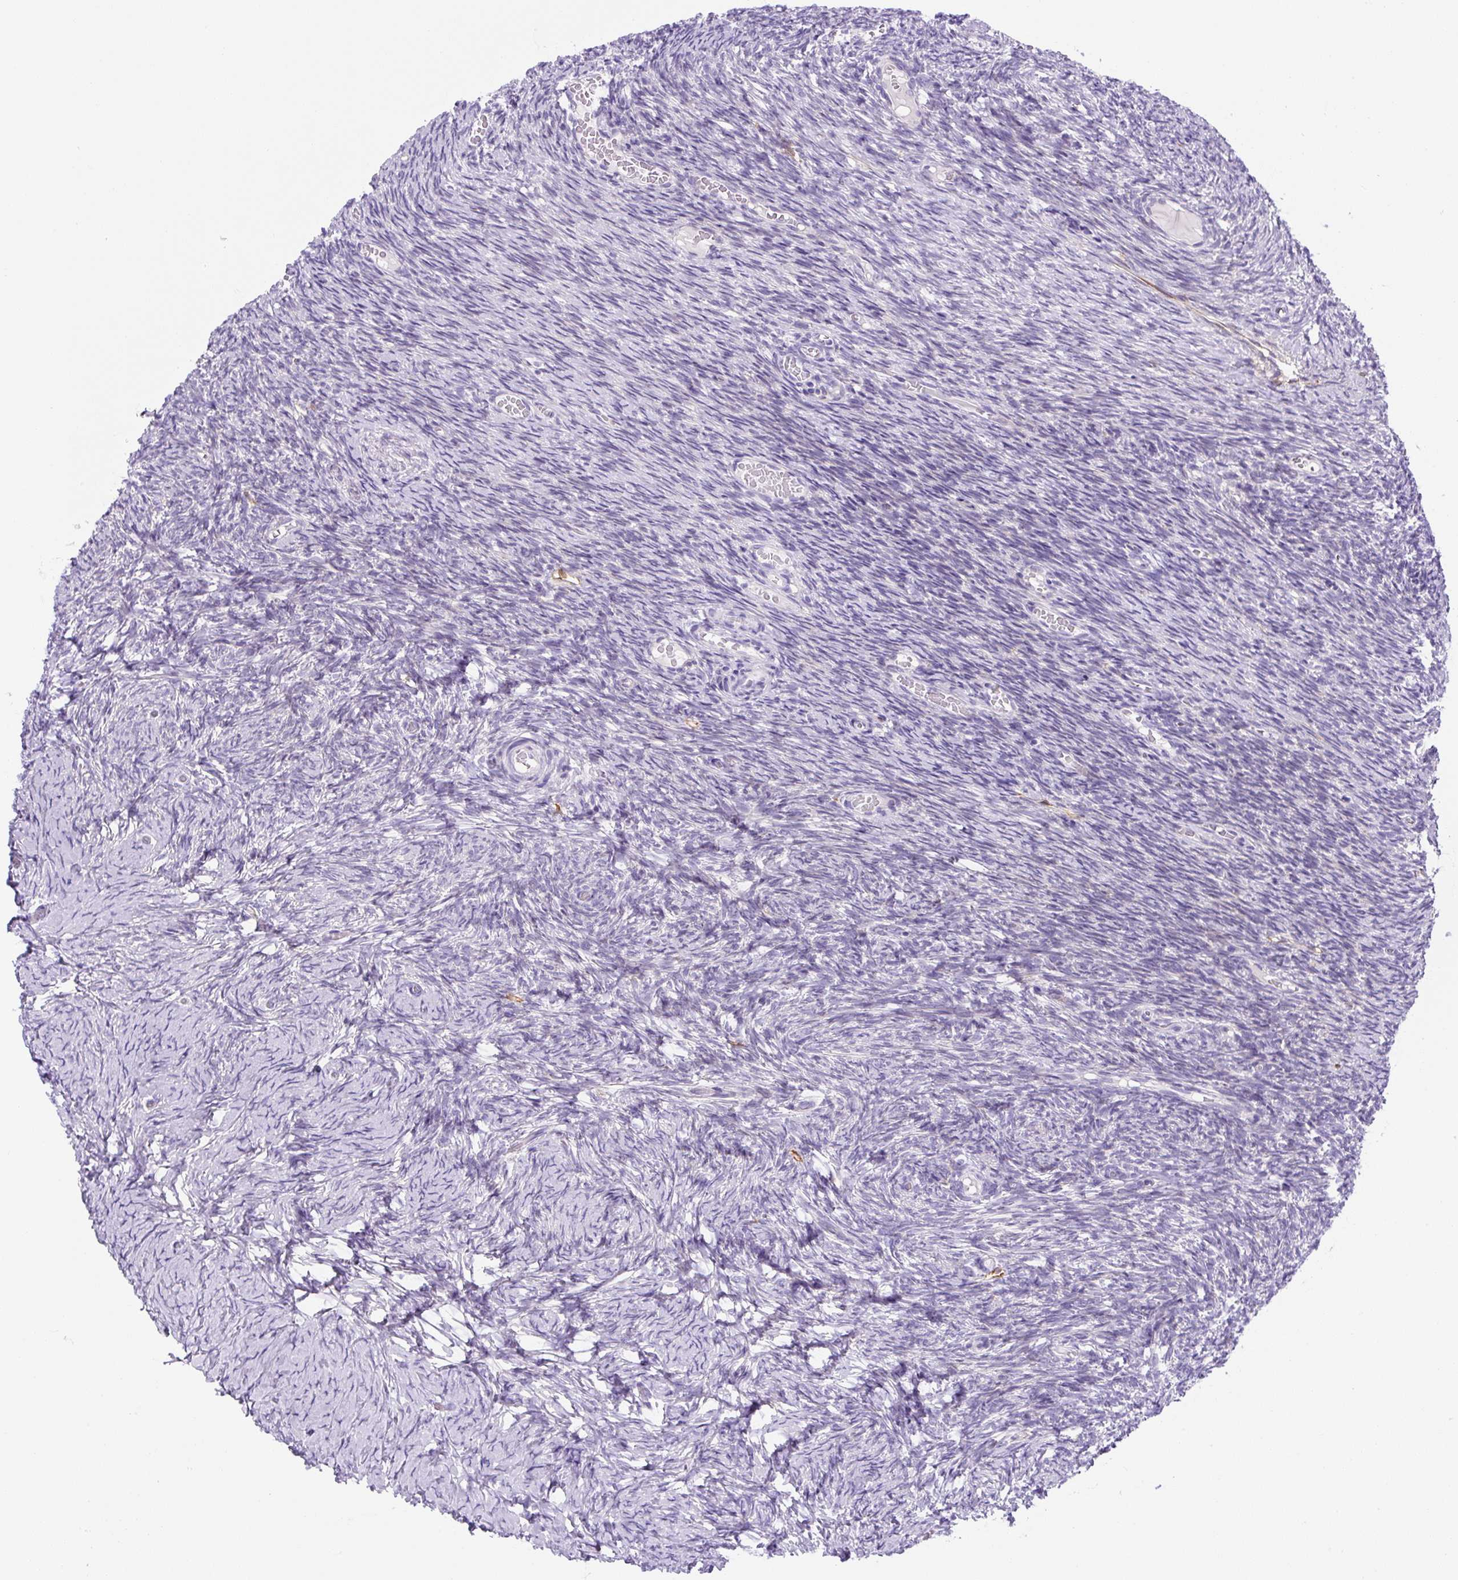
{"staining": {"intensity": "moderate", "quantity": ">75%", "location": "cytoplasmic/membranous"}, "tissue": "ovary", "cell_type": "Follicle cells", "image_type": "normal", "snomed": [{"axis": "morphology", "description": "Normal tissue, NOS"}, {"axis": "topography", "description": "Ovary"}], "caption": "Immunohistochemical staining of unremarkable ovary shows medium levels of moderate cytoplasmic/membranous expression in approximately >75% of follicle cells. Using DAB (brown) and hematoxylin (blue) stains, captured at high magnification using brightfield microscopy.", "gene": "ASB4", "patient": {"sex": "female", "age": 39}}